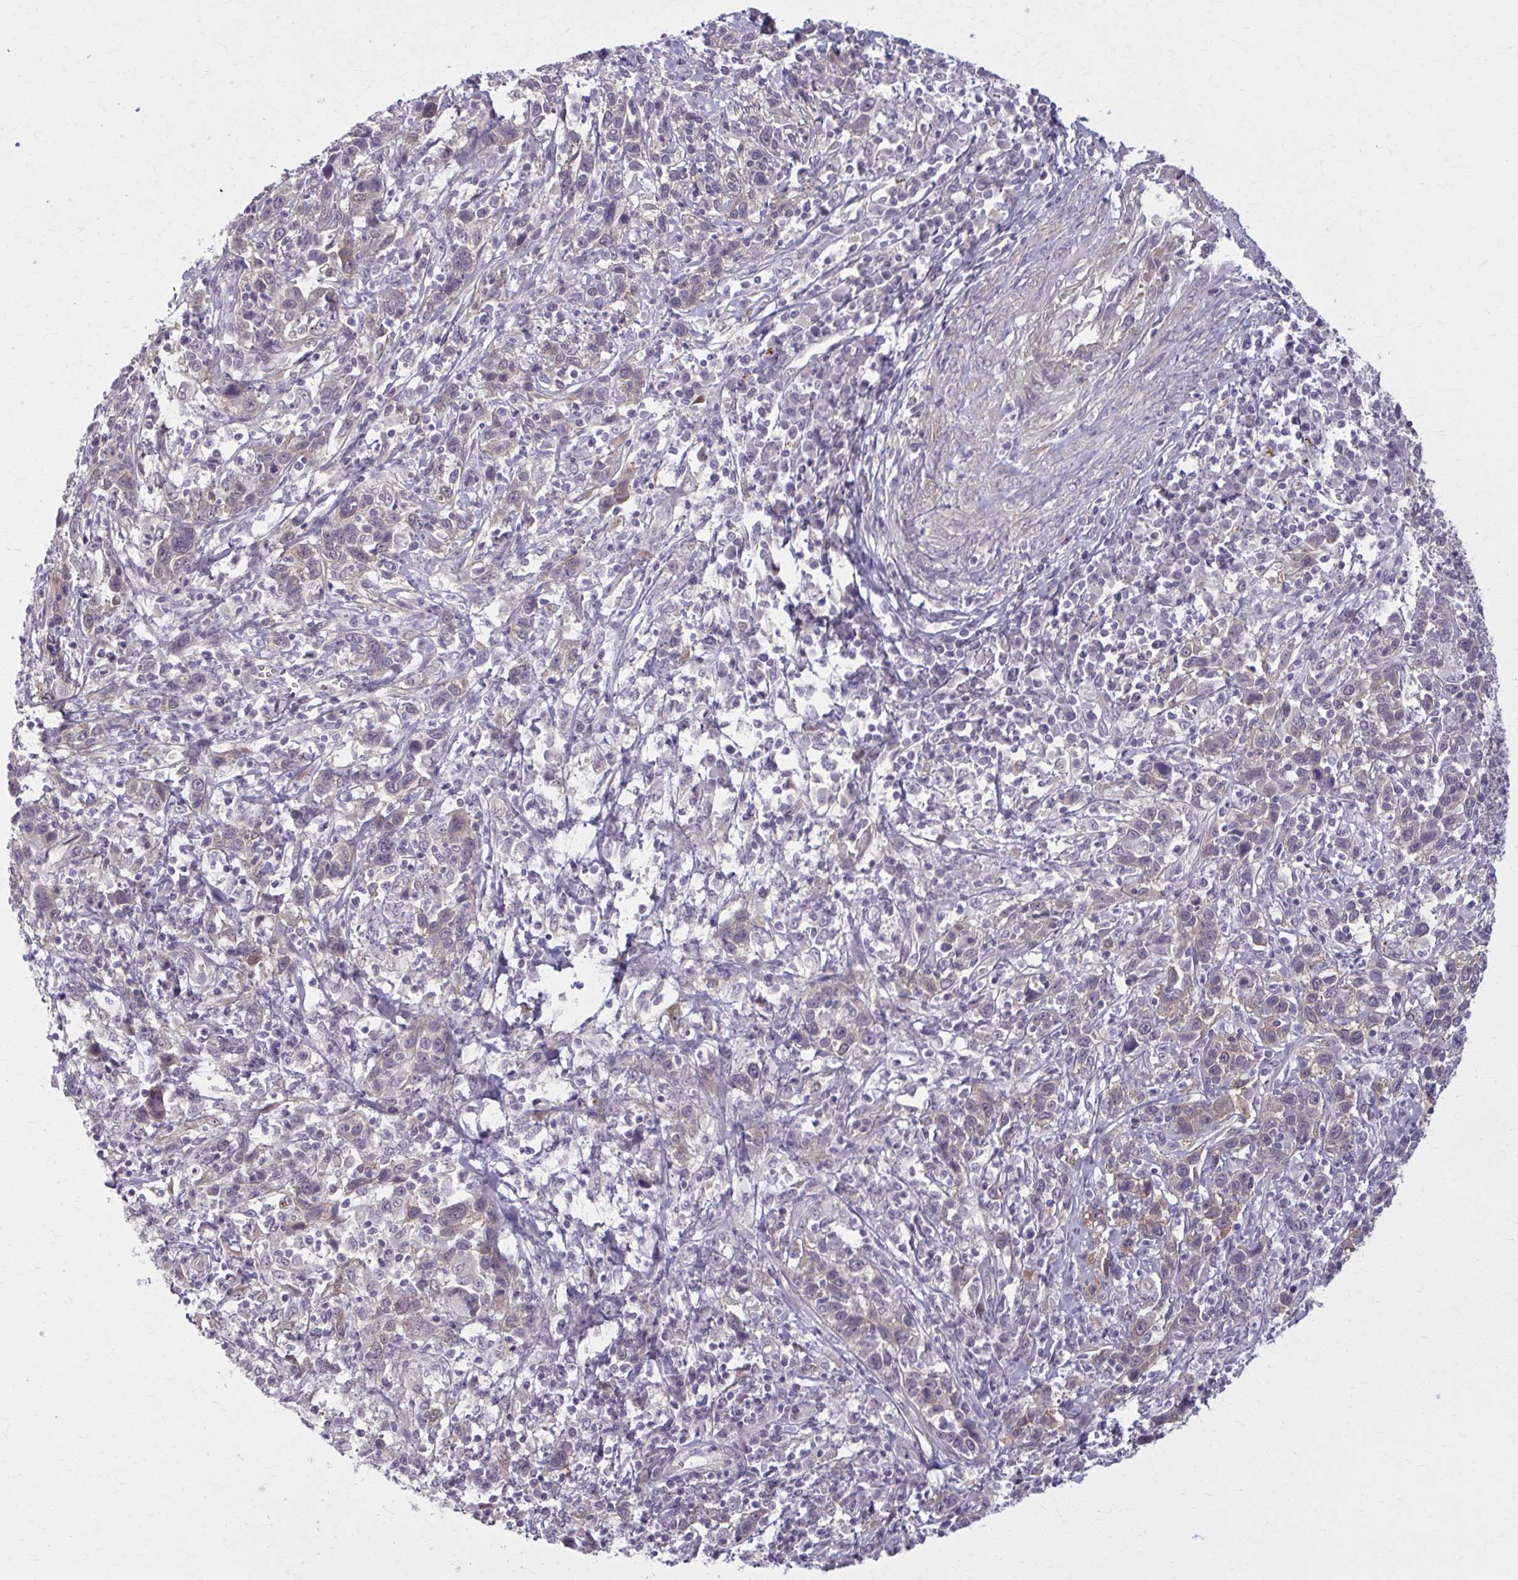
{"staining": {"intensity": "moderate", "quantity": "<25%", "location": "cytoplasmic/membranous"}, "tissue": "cervical cancer", "cell_type": "Tumor cells", "image_type": "cancer", "snomed": [{"axis": "morphology", "description": "Squamous cell carcinoma, NOS"}, {"axis": "topography", "description": "Cervix"}], "caption": "Immunohistochemistry (DAB) staining of squamous cell carcinoma (cervical) demonstrates moderate cytoplasmic/membranous protein positivity in approximately <25% of tumor cells.", "gene": "NUMBL", "patient": {"sex": "female", "age": 46}}